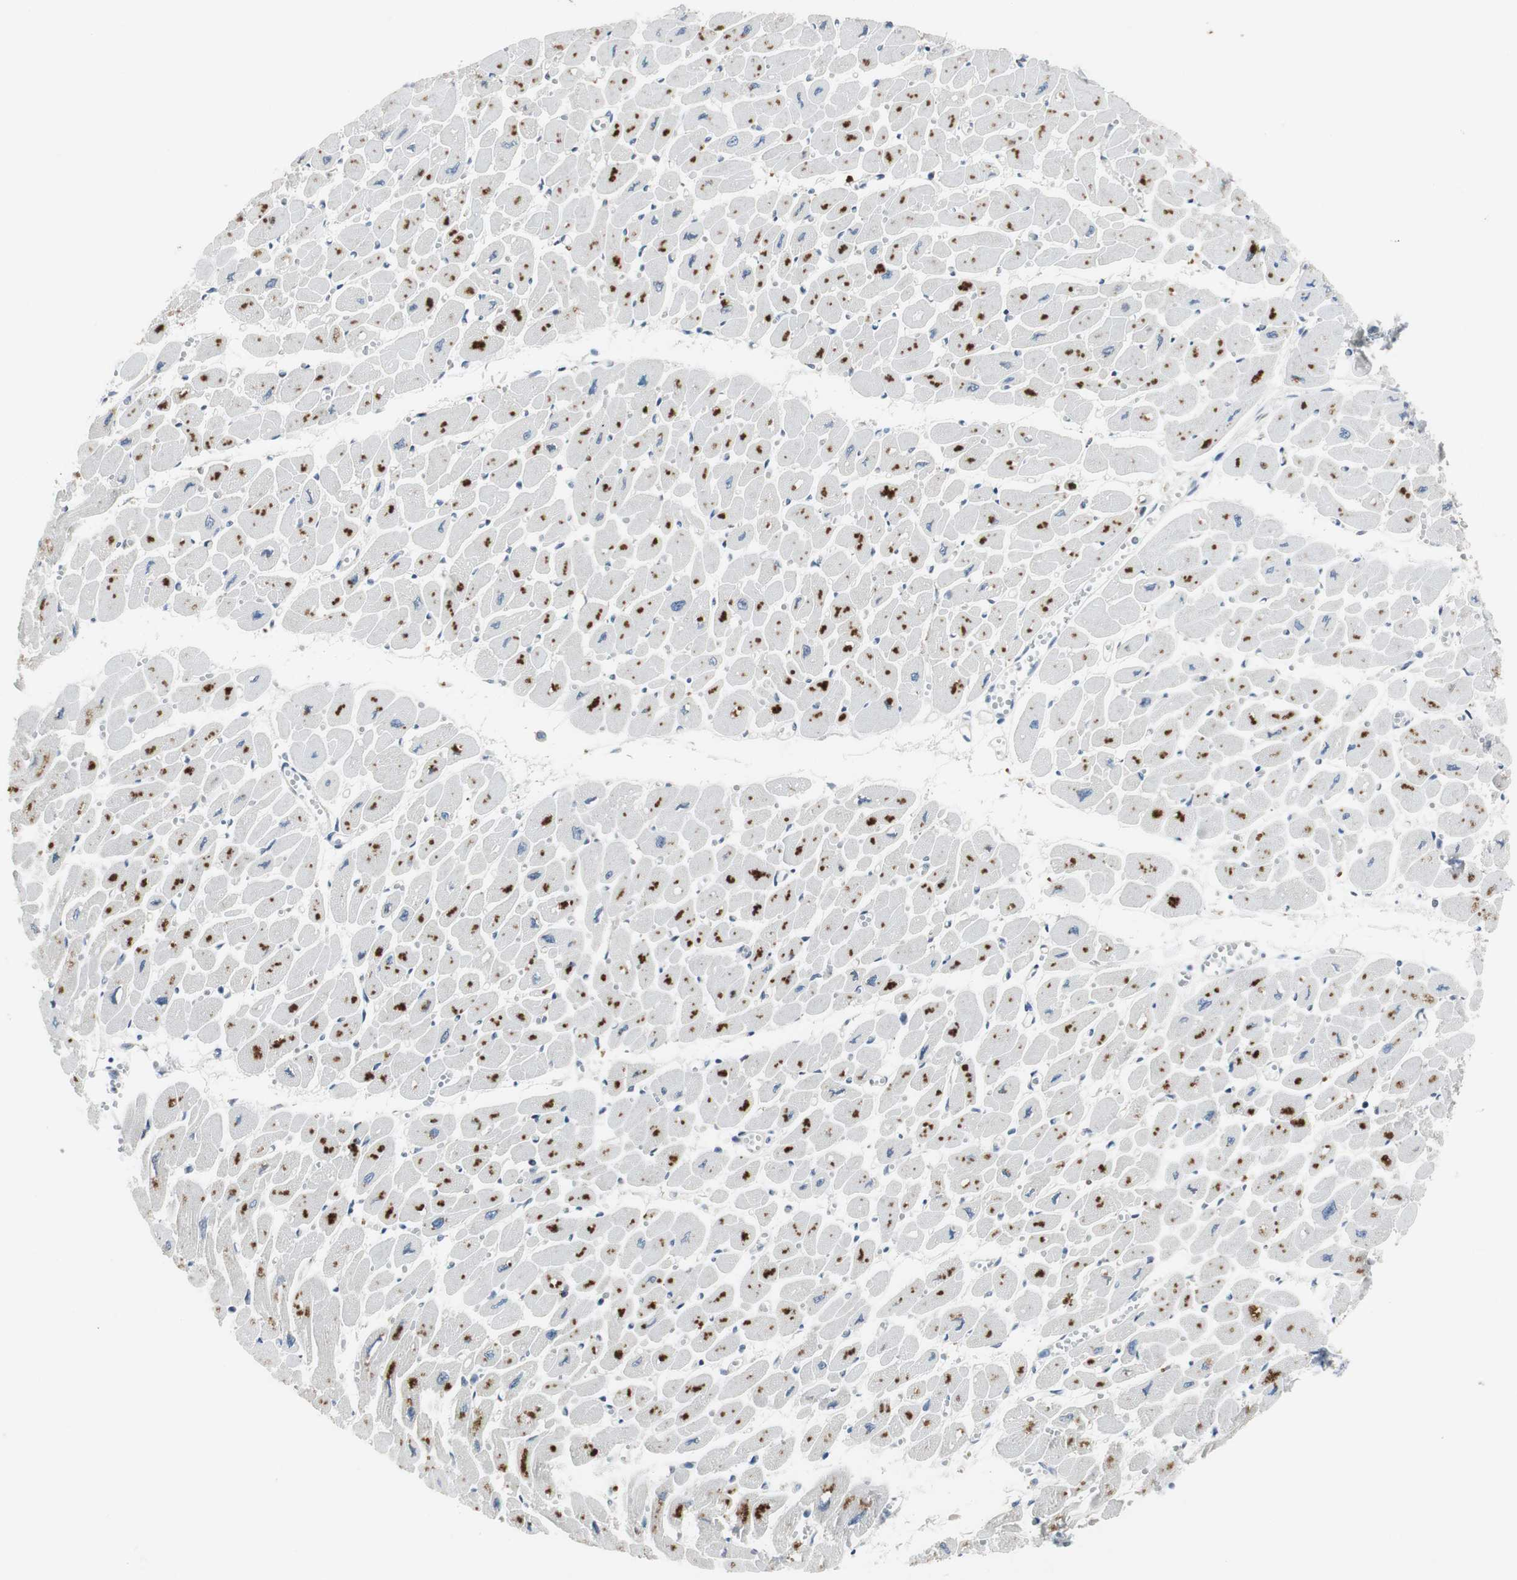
{"staining": {"intensity": "strong", "quantity": "25%-75%", "location": "cytoplasmic/membranous,nuclear"}, "tissue": "heart muscle", "cell_type": "Cardiomyocytes", "image_type": "normal", "snomed": [{"axis": "morphology", "description": "Normal tissue, NOS"}, {"axis": "topography", "description": "Heart"}], "caption": "This is a histology image of IHC staining of benign heart muscle, which shows strong staining in the cytoplasmic/membranous,nuclear of cardiomyocytes.", "gene": "AJUBA", "patient": {"sex": "female", "age": 54}}